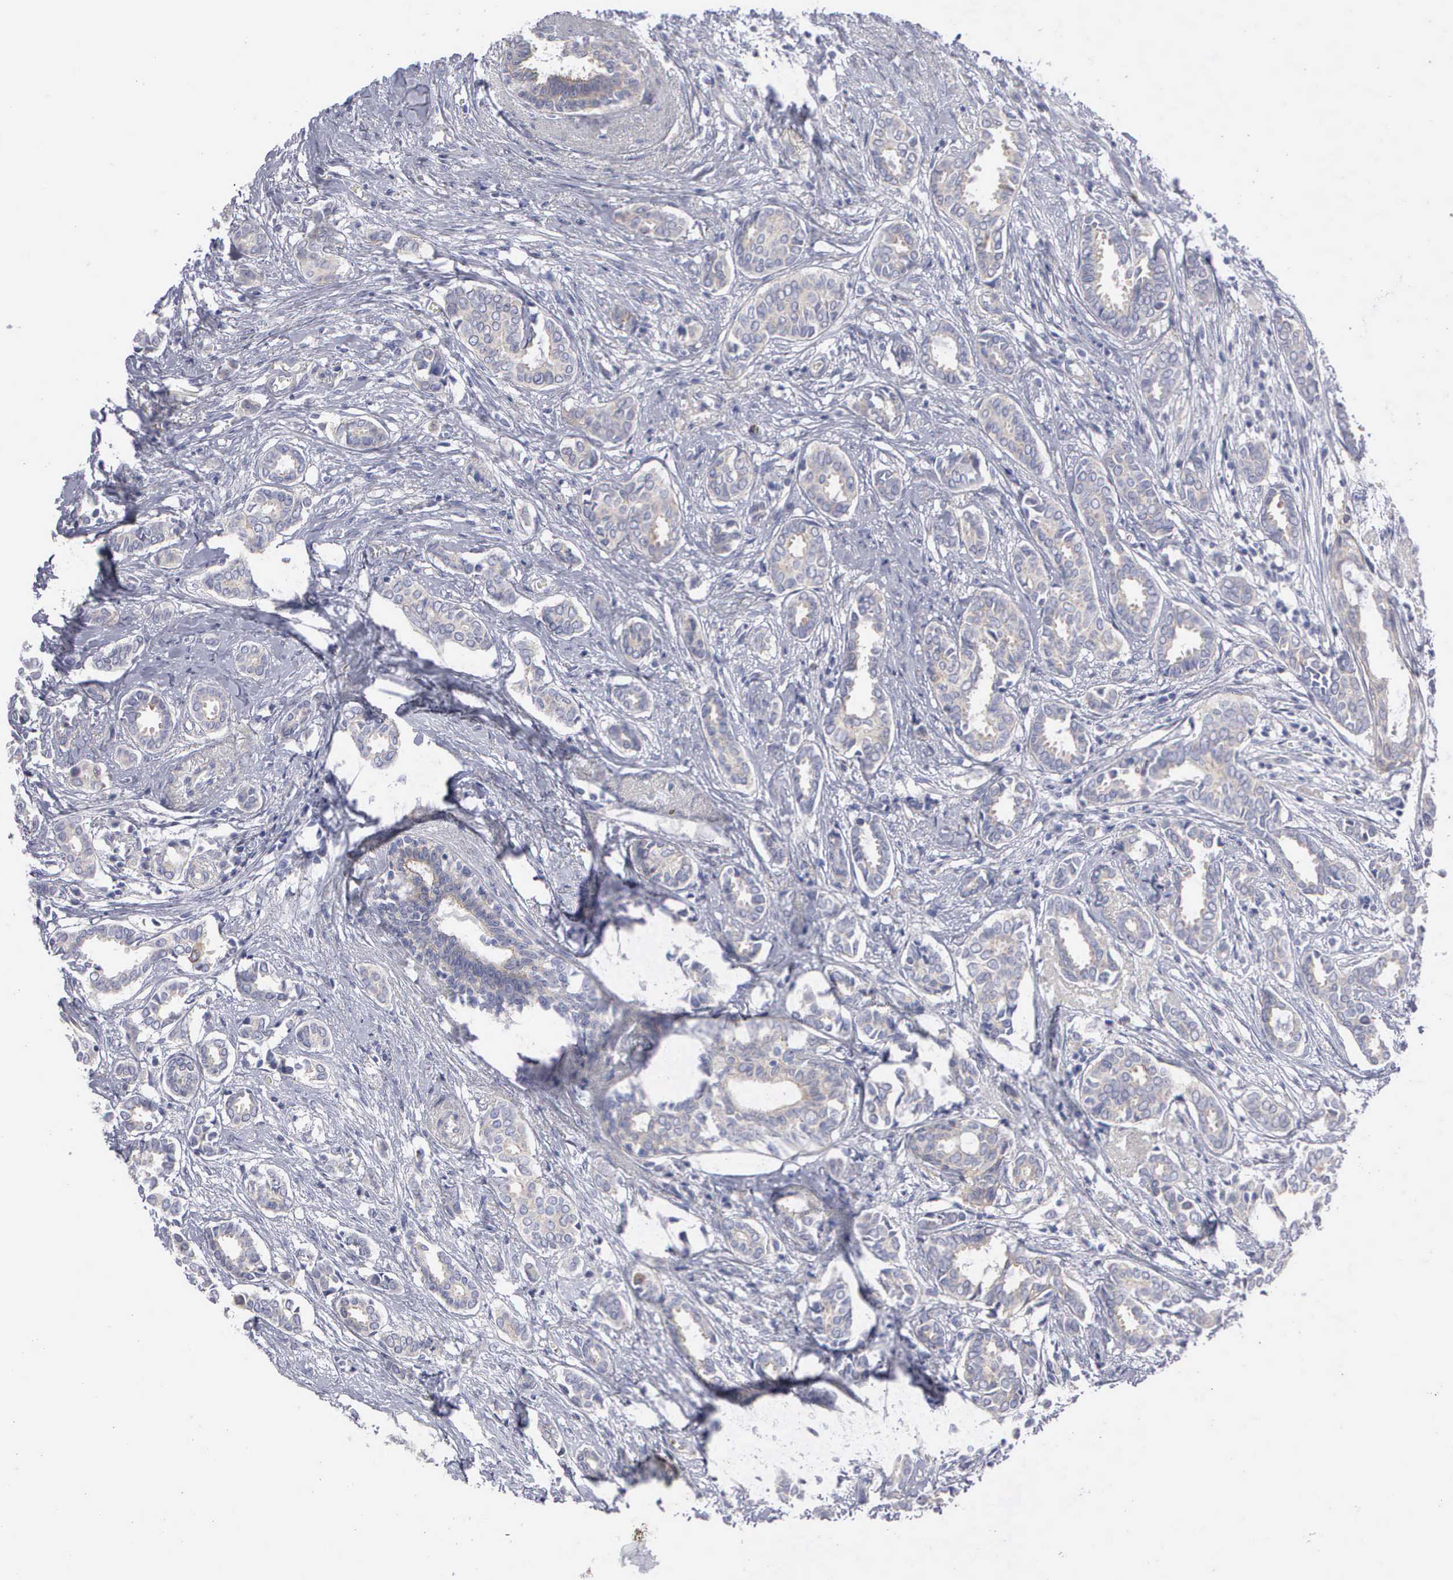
{"staining": {"intensity": "weak", "quantity": "<25%", "location": "cytoplasmic/membranous"}, "tissue": "breast cancer", "cell_type": "Tumor cells", "image_type": "cancer", "snomed": [{"axis": "morphology", "description": "Duct carcinoma"}, {"axis": "topography", "description": "Breast"}], "caption": "Breast infiltrating ductal carcinoma stained for a protein using immunohistochemistry (IHC) reveals no expression tumor cells.", "gene": "CEP170B", "patient": {"sex": "female", "age": 50}}